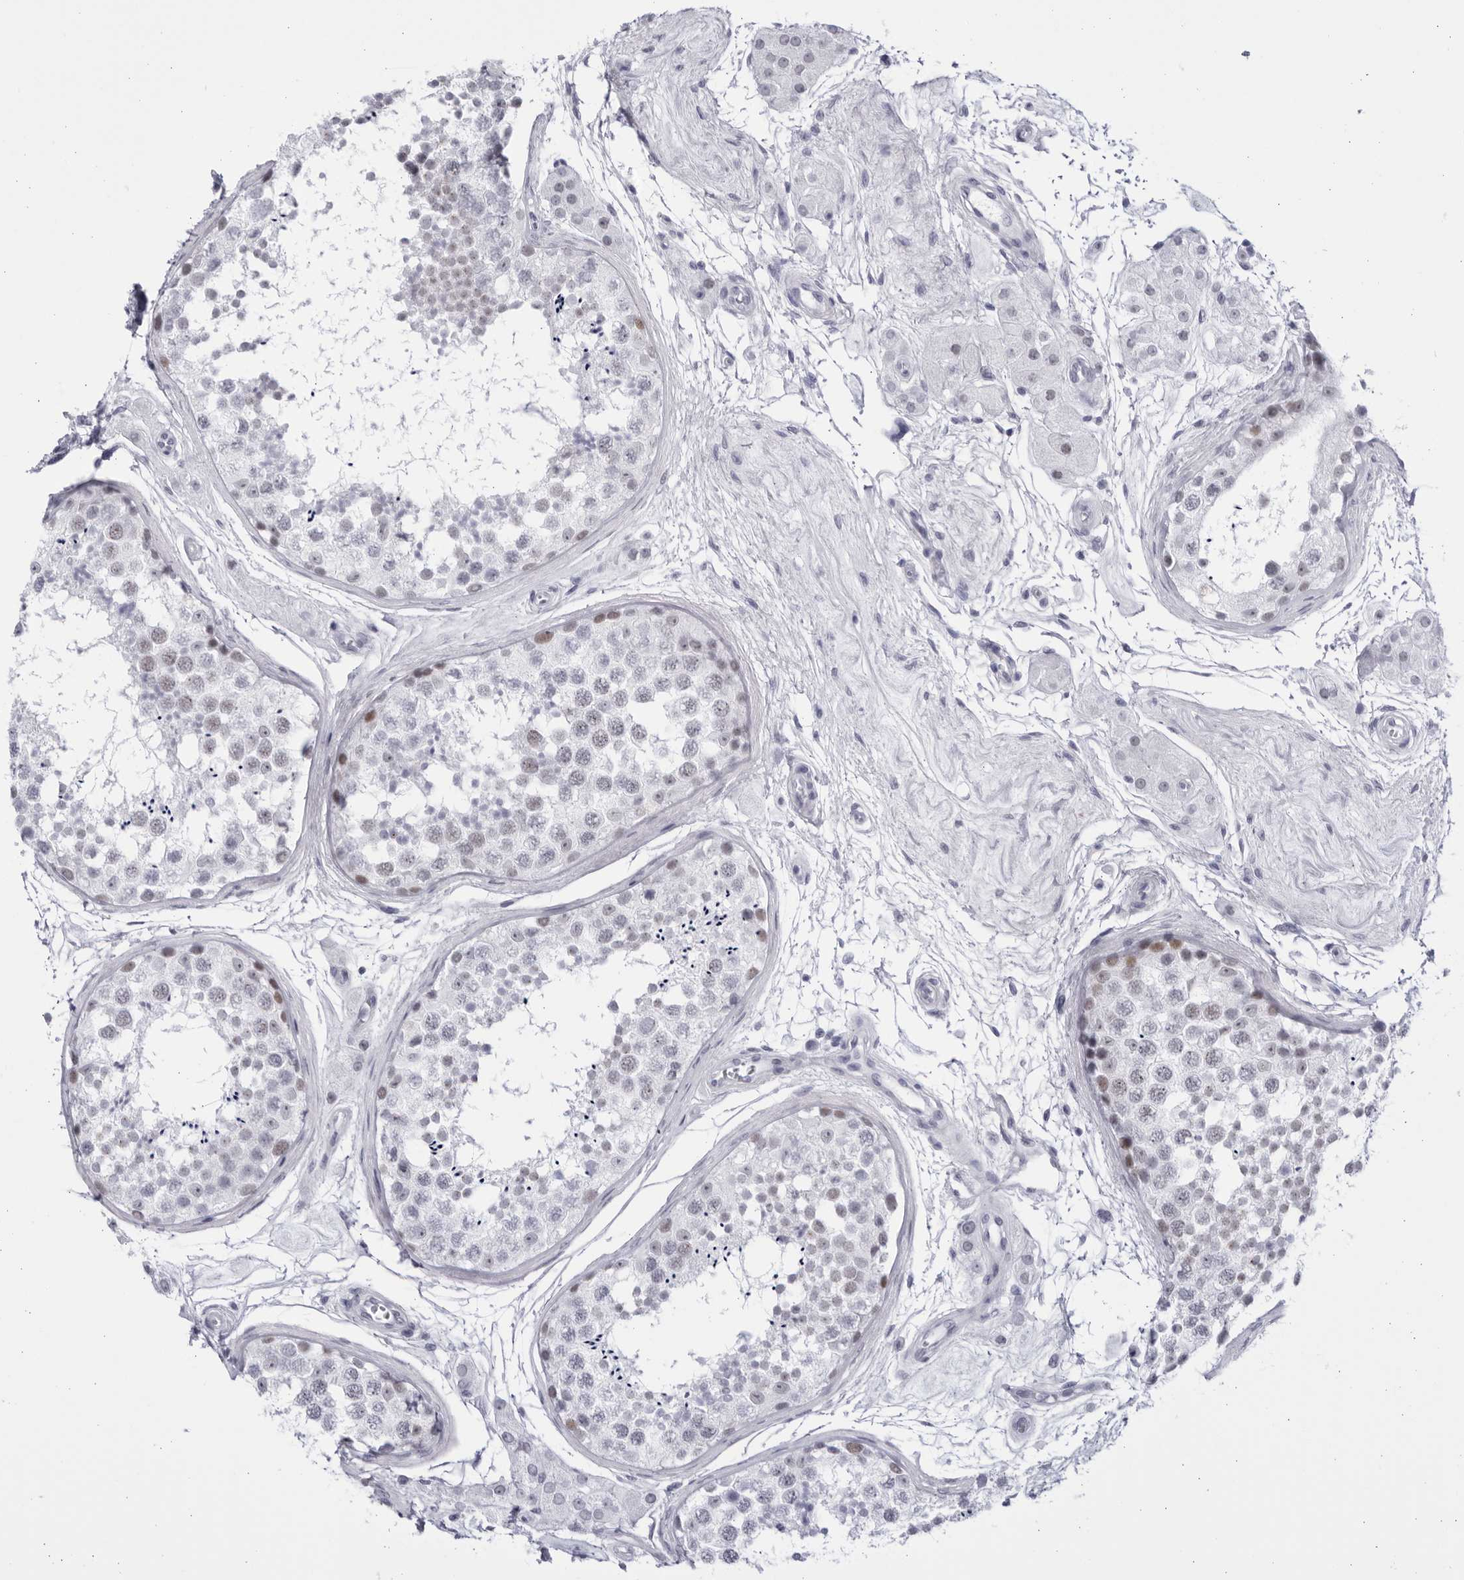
{"staining": {"intensity": "weak", "quantity": "25%-75%", "location": "nuclear"}, "tissue": "testis", "cell_type": "Cells in seminiferous ducts", "image_type": "normal", "snomed": [{"axis": "morphology", "description": "Normal tissue, NOS"}, {"axis": "topography", "description": "Testis"}], "caption": "Weak nuclear staining is present in approximately 25%-75% of cells in seminiferous ducts in benign testis.", "gene": "CCDC181", "patient": {"sex": "male", "age": 56}}